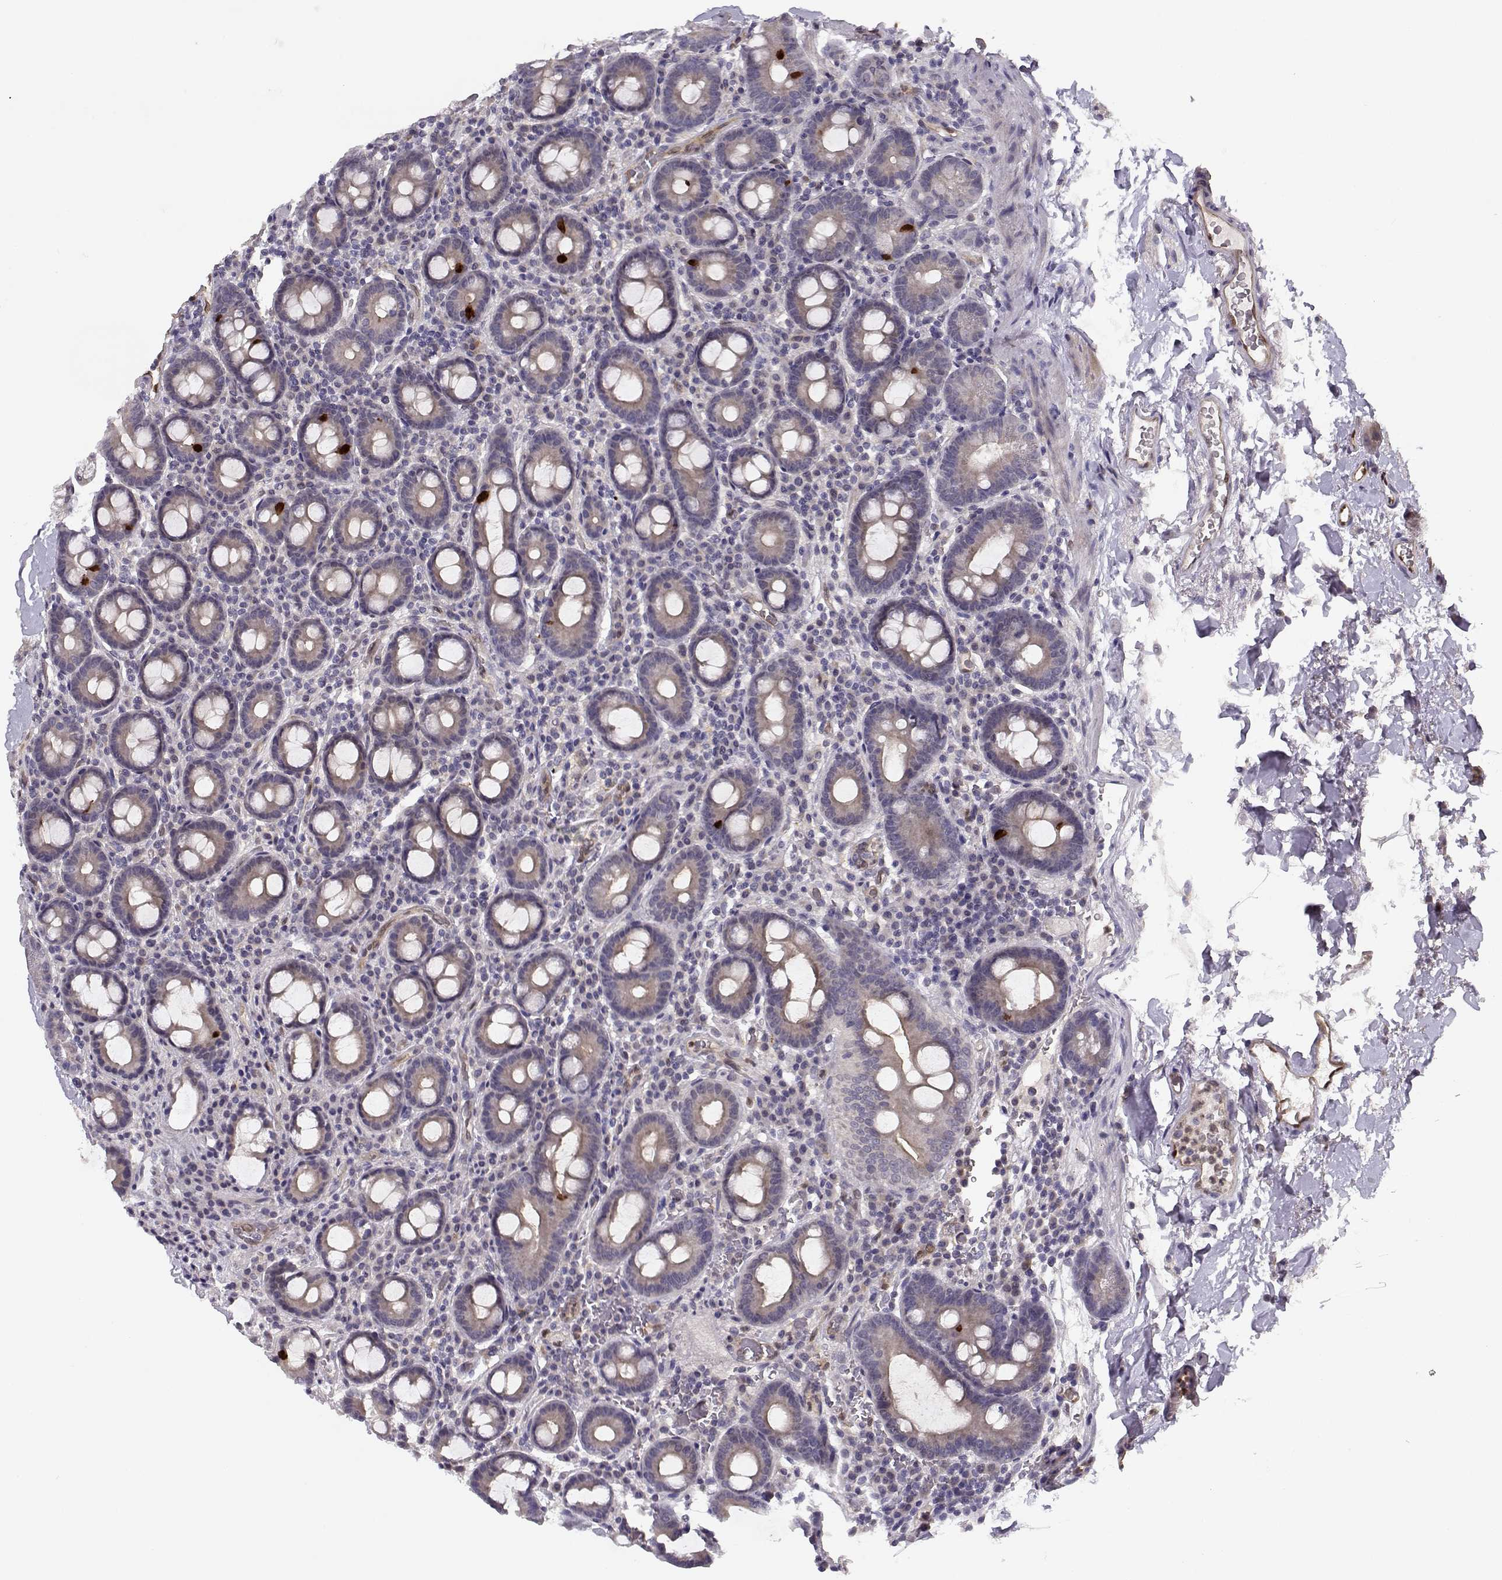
{"staining": {"intensity": "strong", "quantity": "<25%", "location": "cytoplasmic/membranous"}, "tissue": "duodenum", "cell_type": "Glandular cells", "image_type": "normal", "snomed": [{"axis": "morphology", "description": "Normal tissue, NOS"}, {"axis": "topography", "description": "Duodenum"}], "caption": "IHC photomicrograph of unremarkable duodenum: duodenum stained using IHC demonstrates medium levels of strong protein expression localized specifically in the cytoplasmic/membranous of glandular cells, appearing as a cytoplasmic/membranous brown color.", "gene": "BMX", "patient": {"sex": "male", "age": 59}}